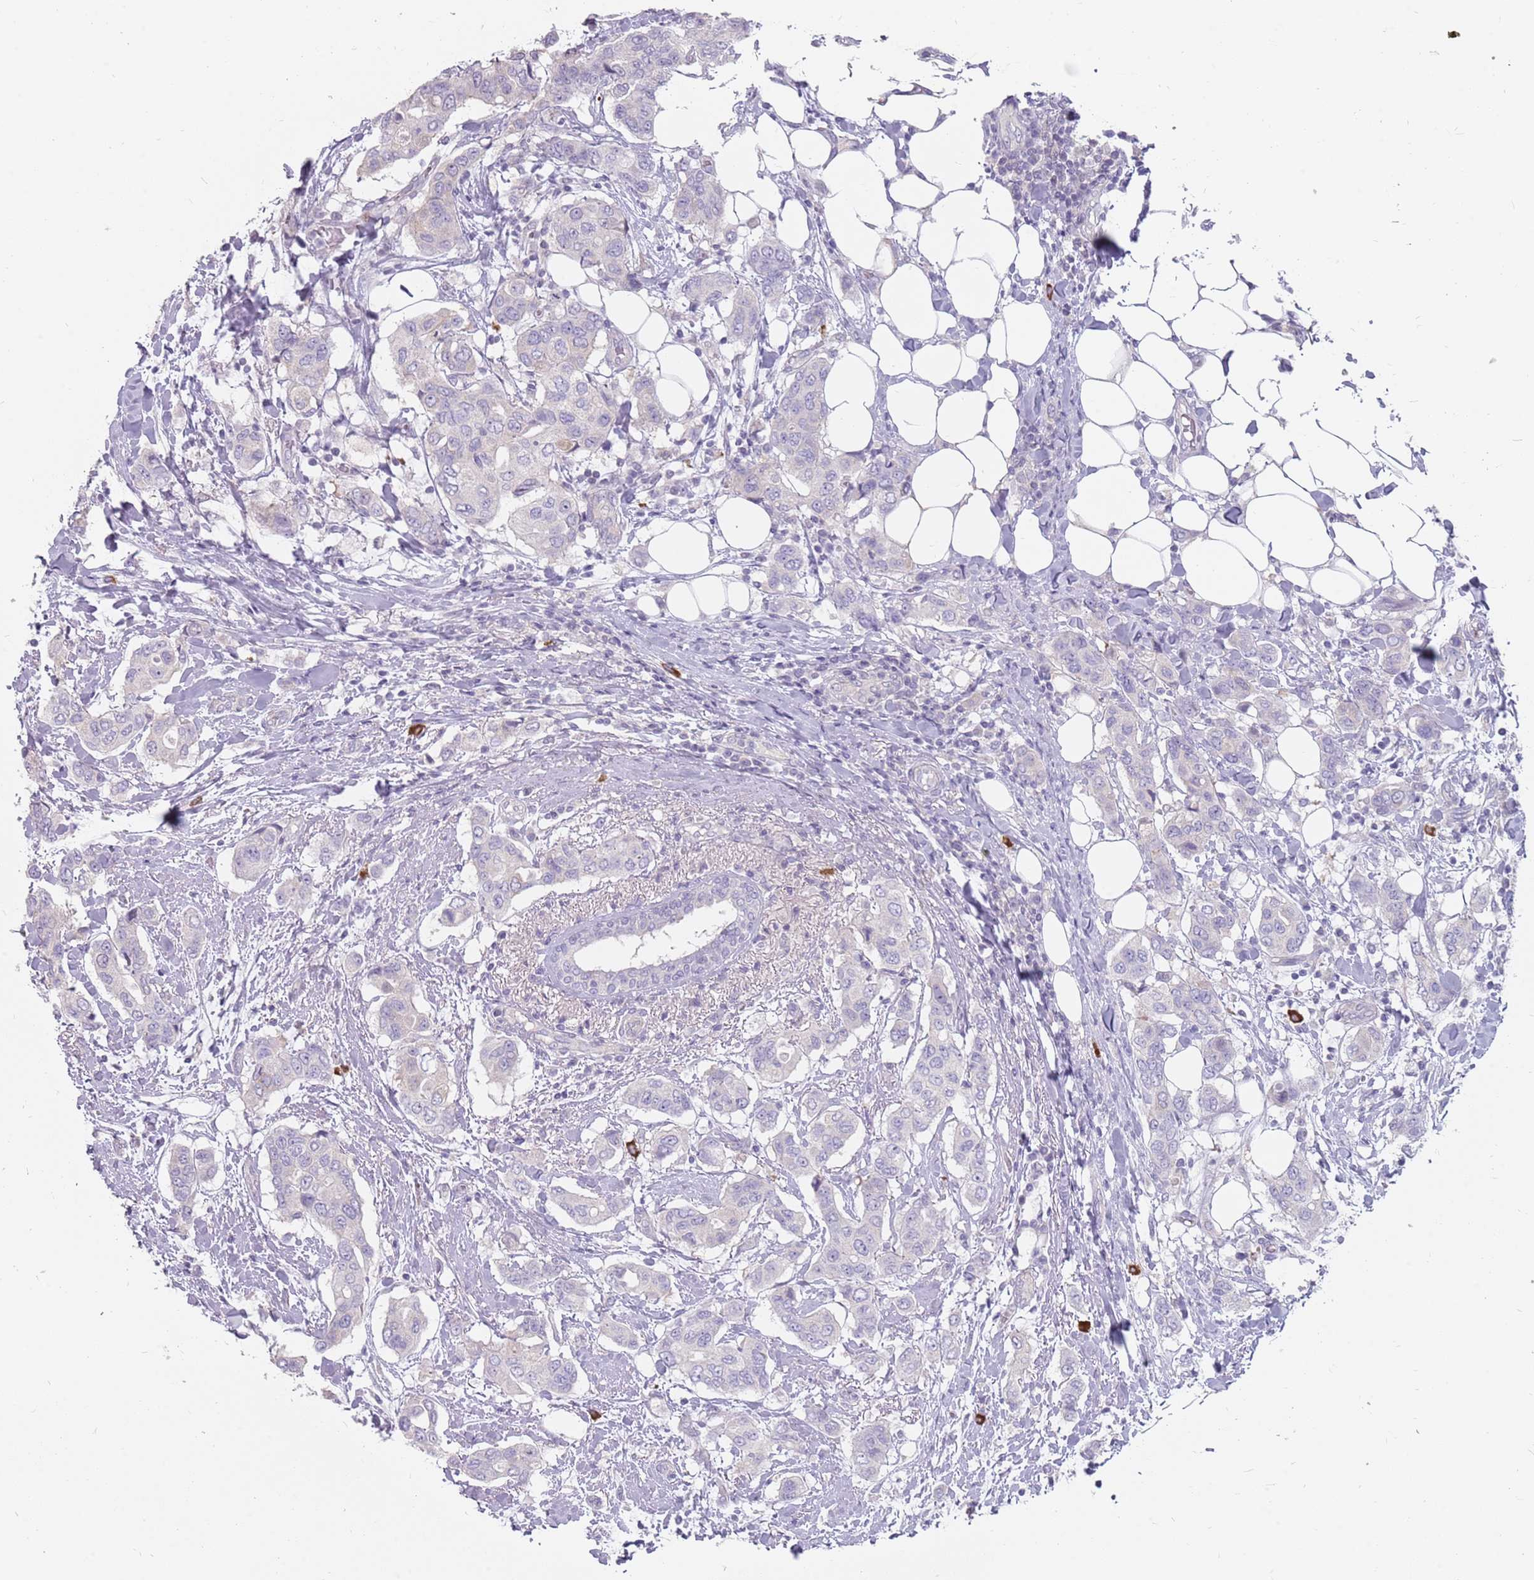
{"staining": {"intensity": "negative", "quantity": "none", "location": "none"}, "tissue": "breast cancer", "cell_type": "Tumor cells", "image_type": "cancer", "snomed": [{"axis": "morphology", "description": "Lobular carcinoma"}, {"axis": "topography", "description": "Breast"}], "caption": "Immunohistochemistry photomicrograph of lobular carcinoma (breast) stained for a protein (brown), which exhibits no expression in tumor cells. The staining is performed using DAB brown chromogen with nuclei counter-stained in using hematoxylin.", "gene": "DDX4", "patient": {"sex": "female", "age": 51}}